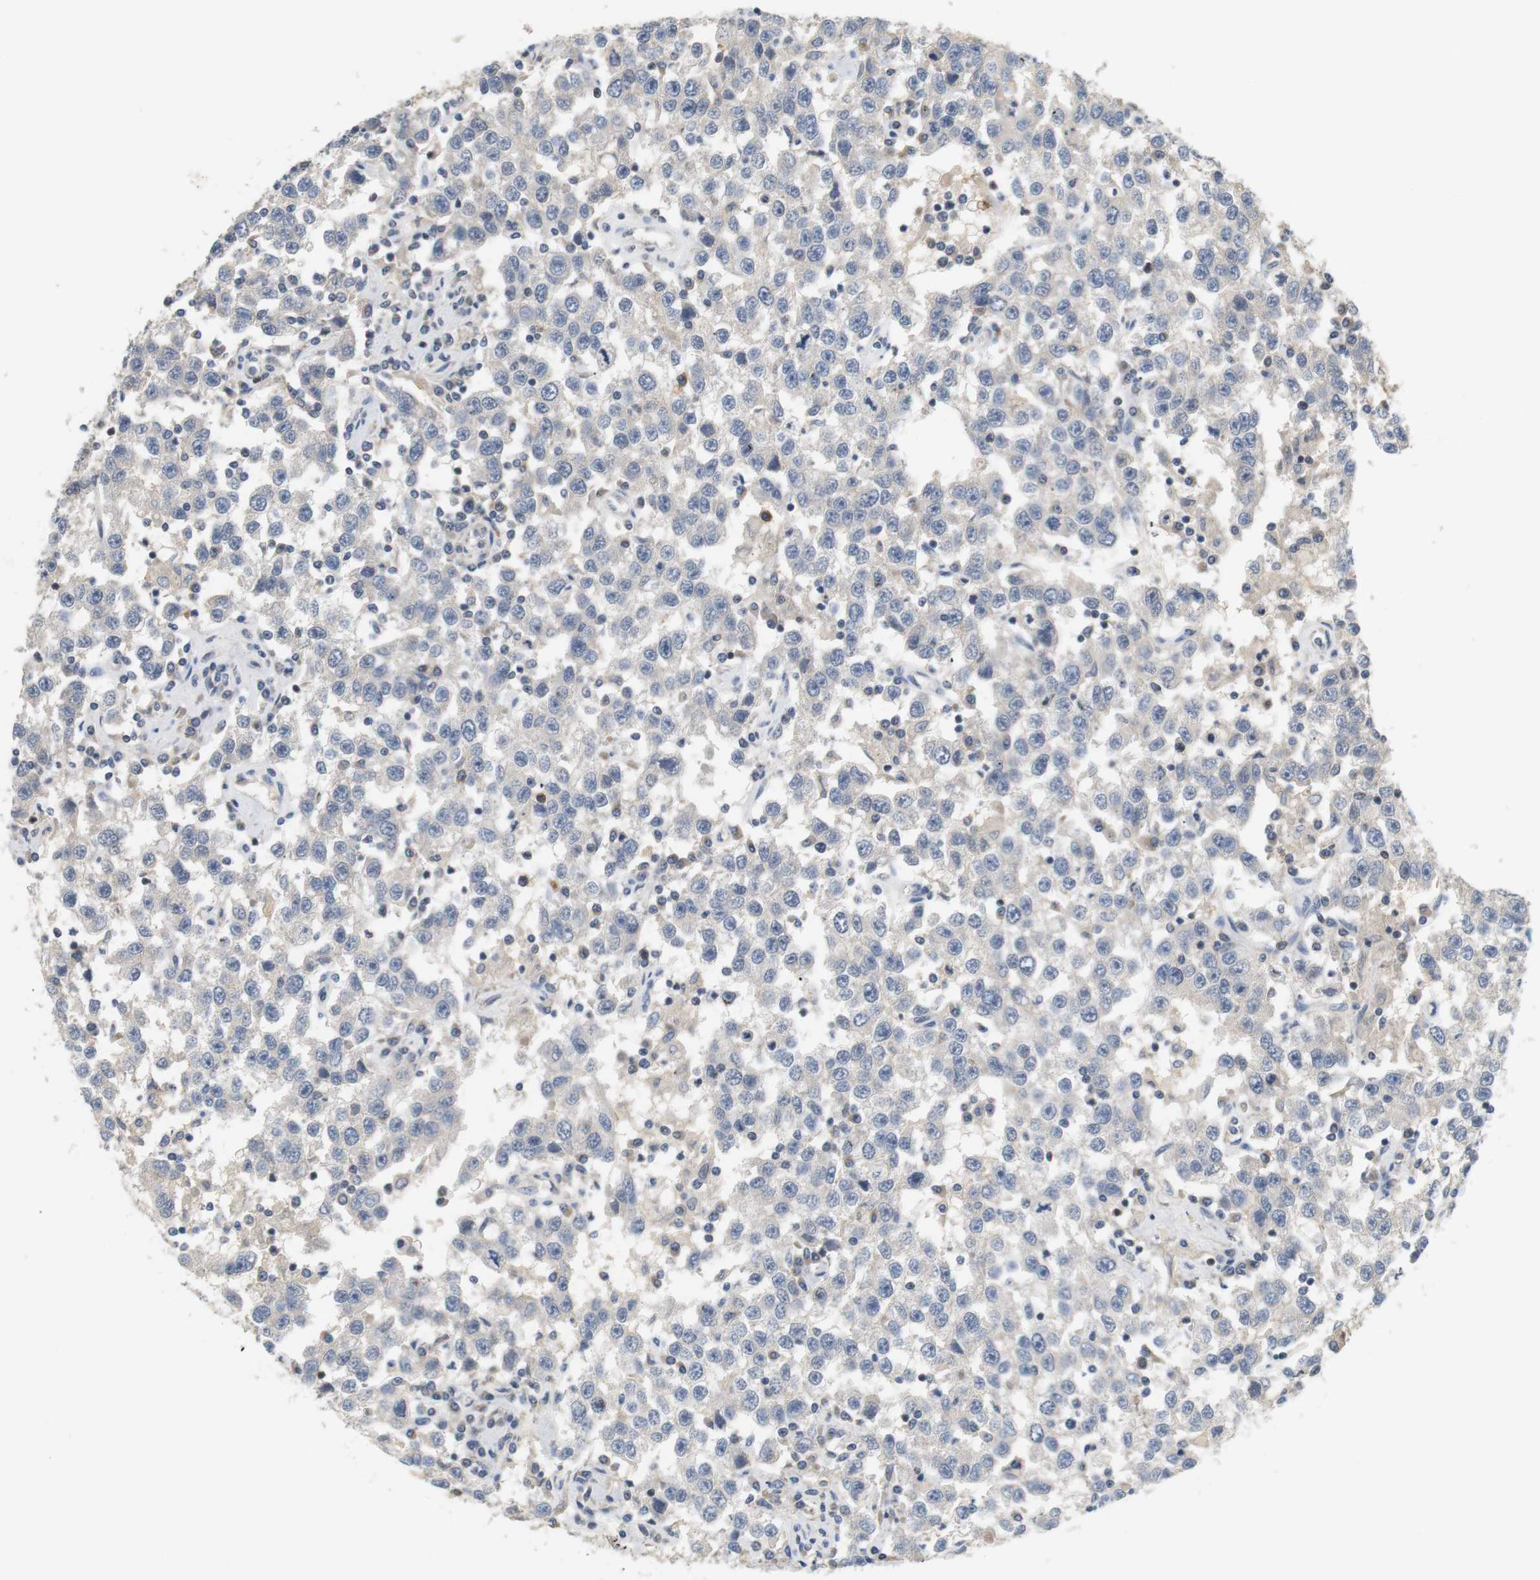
{"staining": {"intensity": "negative", "quantity": "none", "location": "none"}, "tissue": "testis cancer", "cell_type": "Tumor cells", "image_type": "cancer", "snomed": [{"axis": "morphology", "description": "Seminoma, NOS"}, {"axis": "topography", "description": "Testis"}], "caption": "Protein analysis of testis cancer shows no significant positivity in tumor cells.", "gene": "P2RY1", "patient": {"sex": "male", "age": 41}}